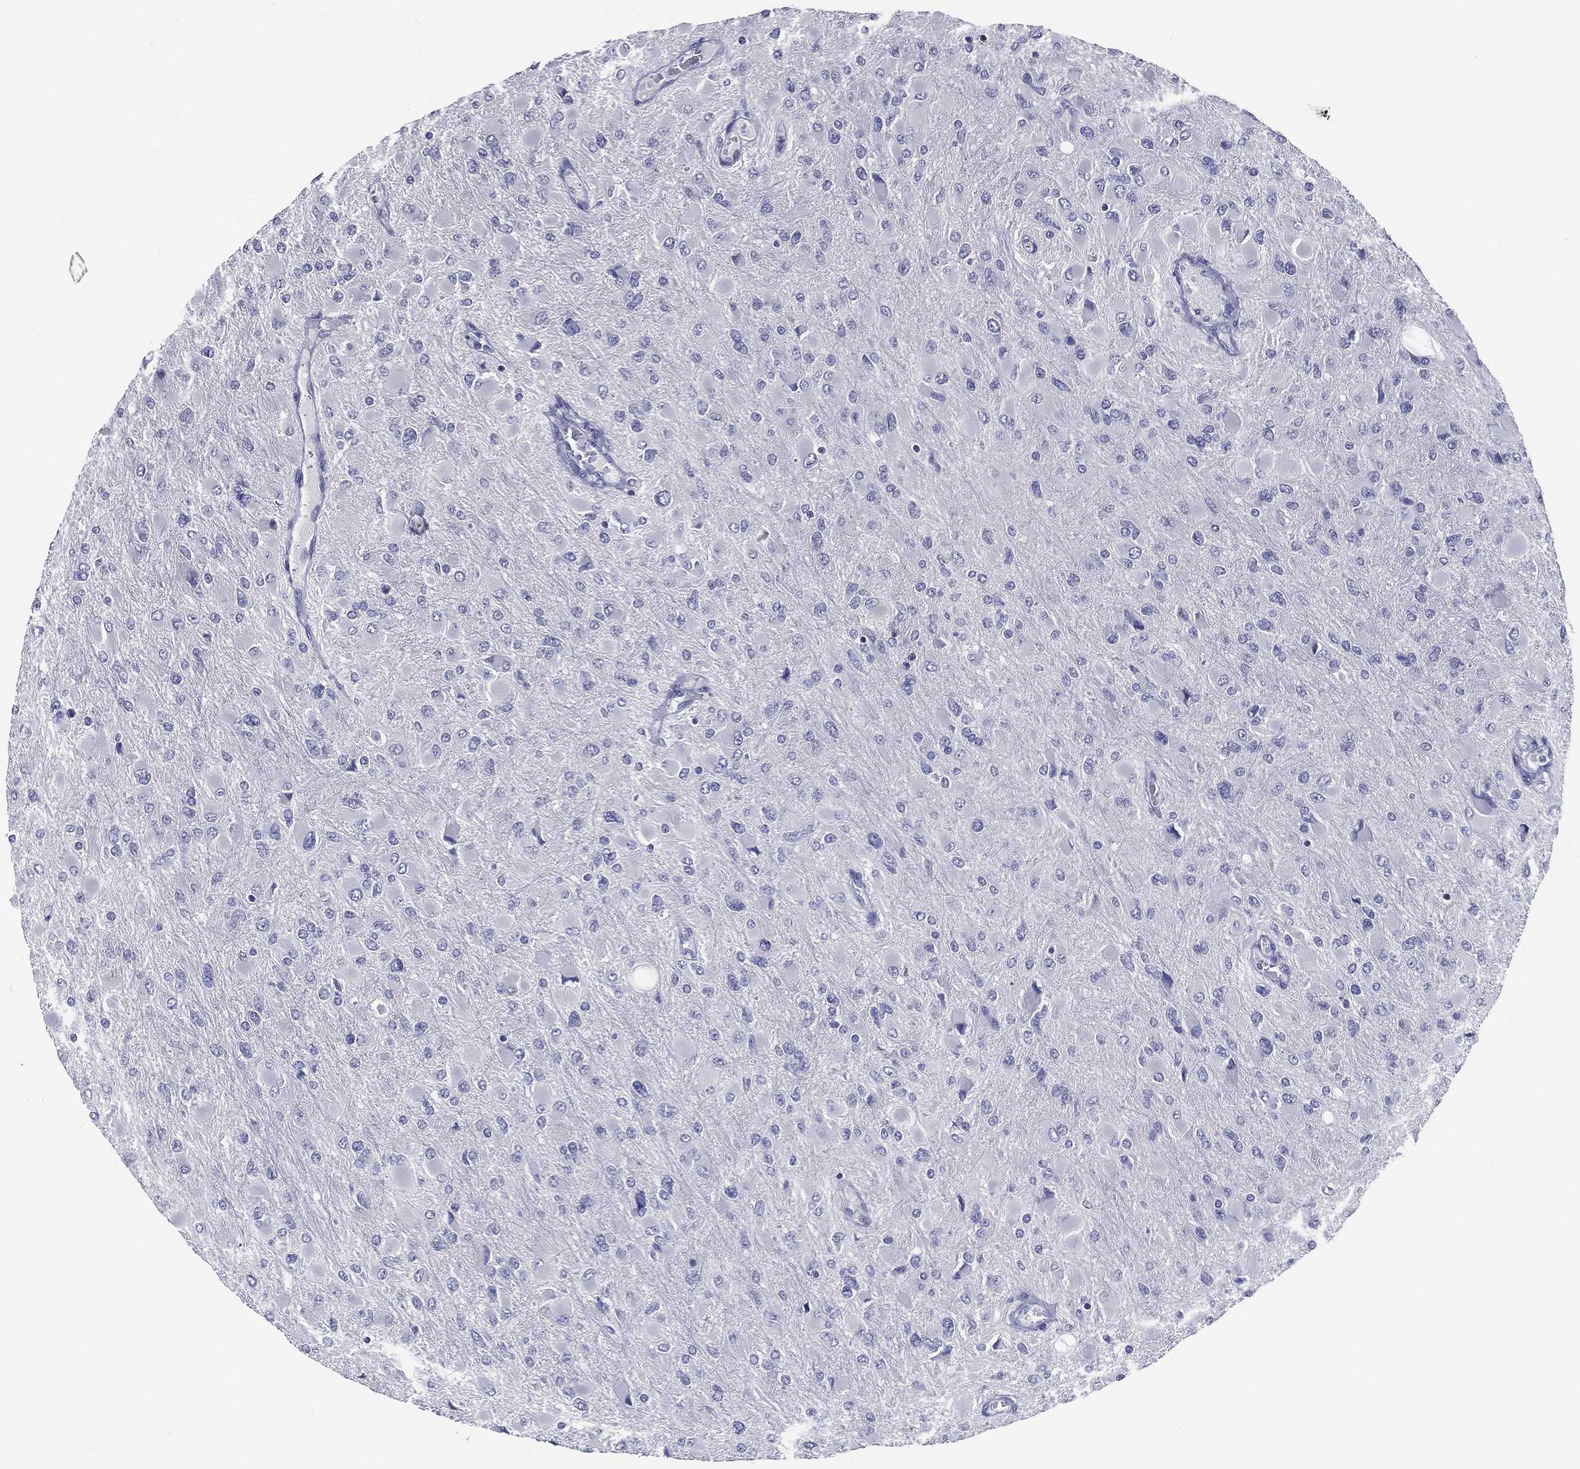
{"staining": {"intensity": "negative", "quantity": "none", "location": "none"}, "tissue": "glioma", "cell_type": "Tumor cells", "image_type": "cancer", "snomed": [{"axis": "morphology", "description": "Glioma, malignant, High grade"}, {"axis": "topography", "description": "Cerebral cortex"}], "caption": "The IHC photomicrograph has no significant staining in tumor cells of malignant glioma (high-grade) tissue.", "gene": "TFAP2A", "patient": {"sex": "female", "age": 36}}